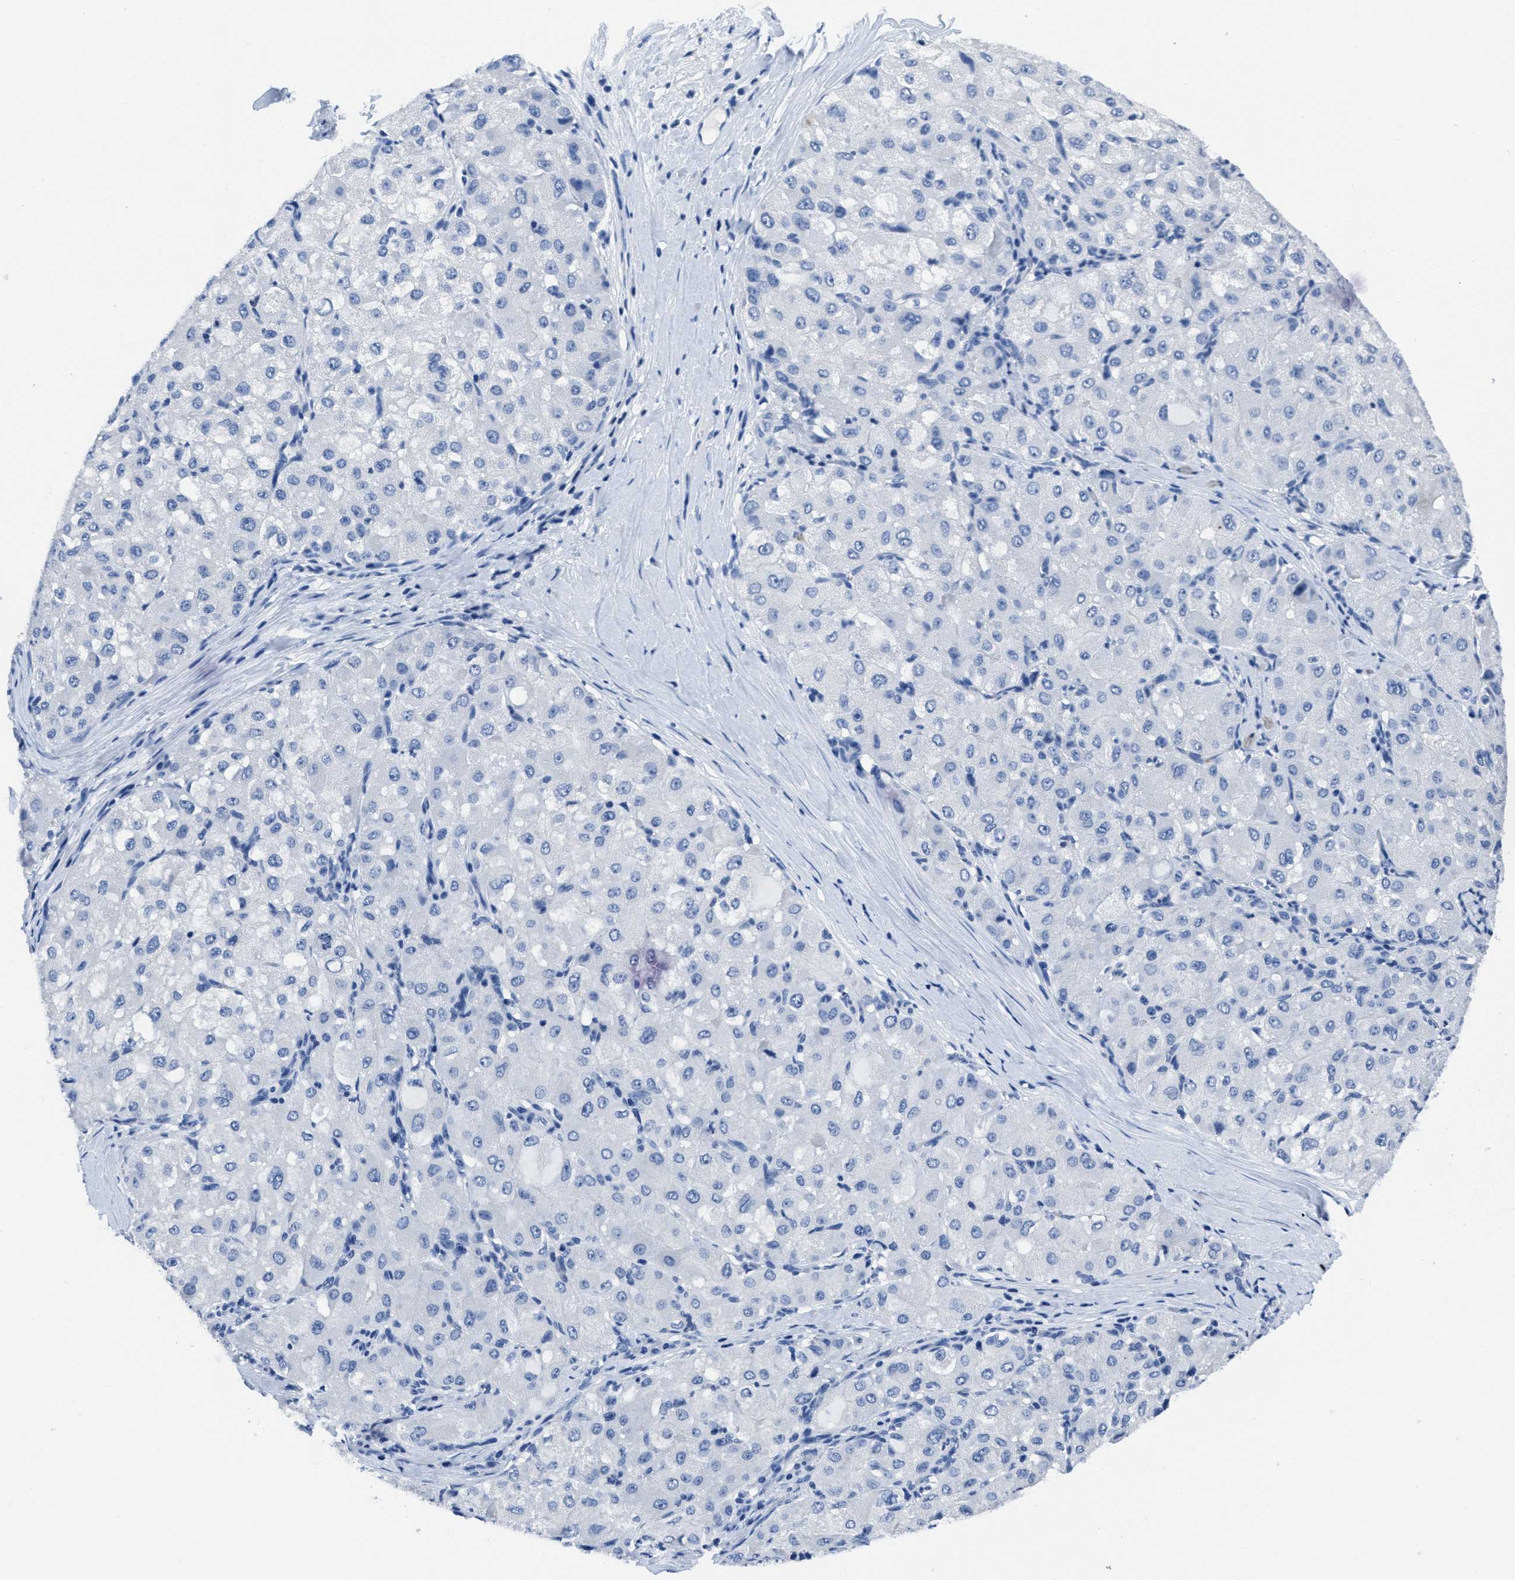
{"staining": {"intensity": "negative", "quantity": "none", "location": "none"}, "tissue": "liver cancer", "cell_type": "Tumor cells", "image_type": "cancer", "snomed": [{"axis": "morphology", "description": "Carcinoma, Hepatocellular, NOS"}, {"axis": "topography", "description": "Liver"}], "caption": "There is no significant expression in tumor cells of liver cancer (hepatocellular carcinoma).", "gene": "ITGA2B", "patient": {"sex": "male", "age": 80}}